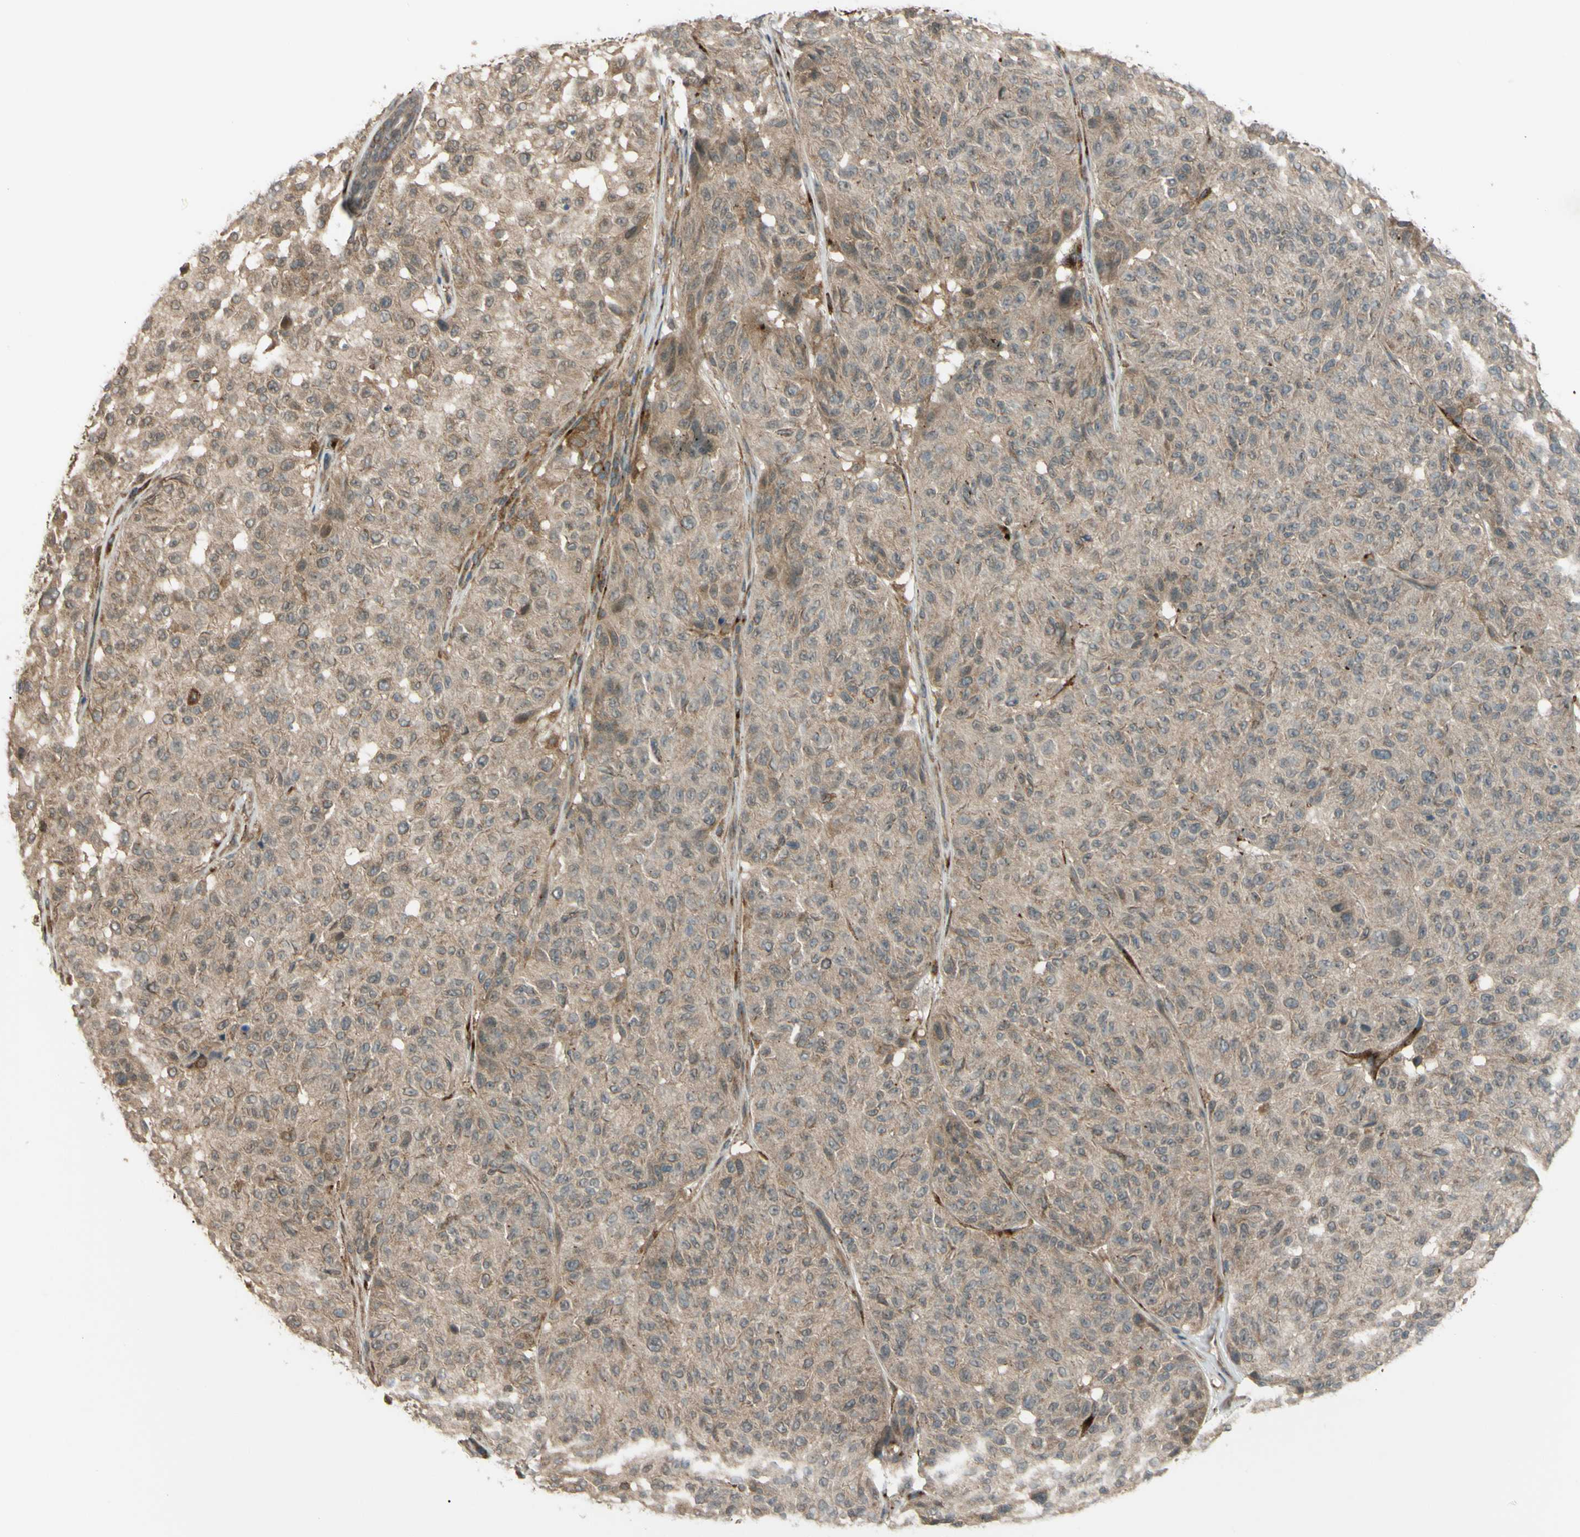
{"staining": {"intensity": "weak", "quantity": ">75%", "location": "cytoplasmic/membranous,nuclear"}, "tissue": "melanoma", "cell_type": "Tumor cells", "image_type": "cancer", "snomed": [{"axis": "morphology", "description": "Malignant melanoma, NOS"}, {"axis": "topography", "description": "Skin"}], "caption": "Protein staining of malignant melanoma tissue demonstrates weak cytoplasmic/membranous and nuclear staining in about >75% of tumor cells.", "gene": "FLII", "patient": {"sex": "female", "age": 46}}